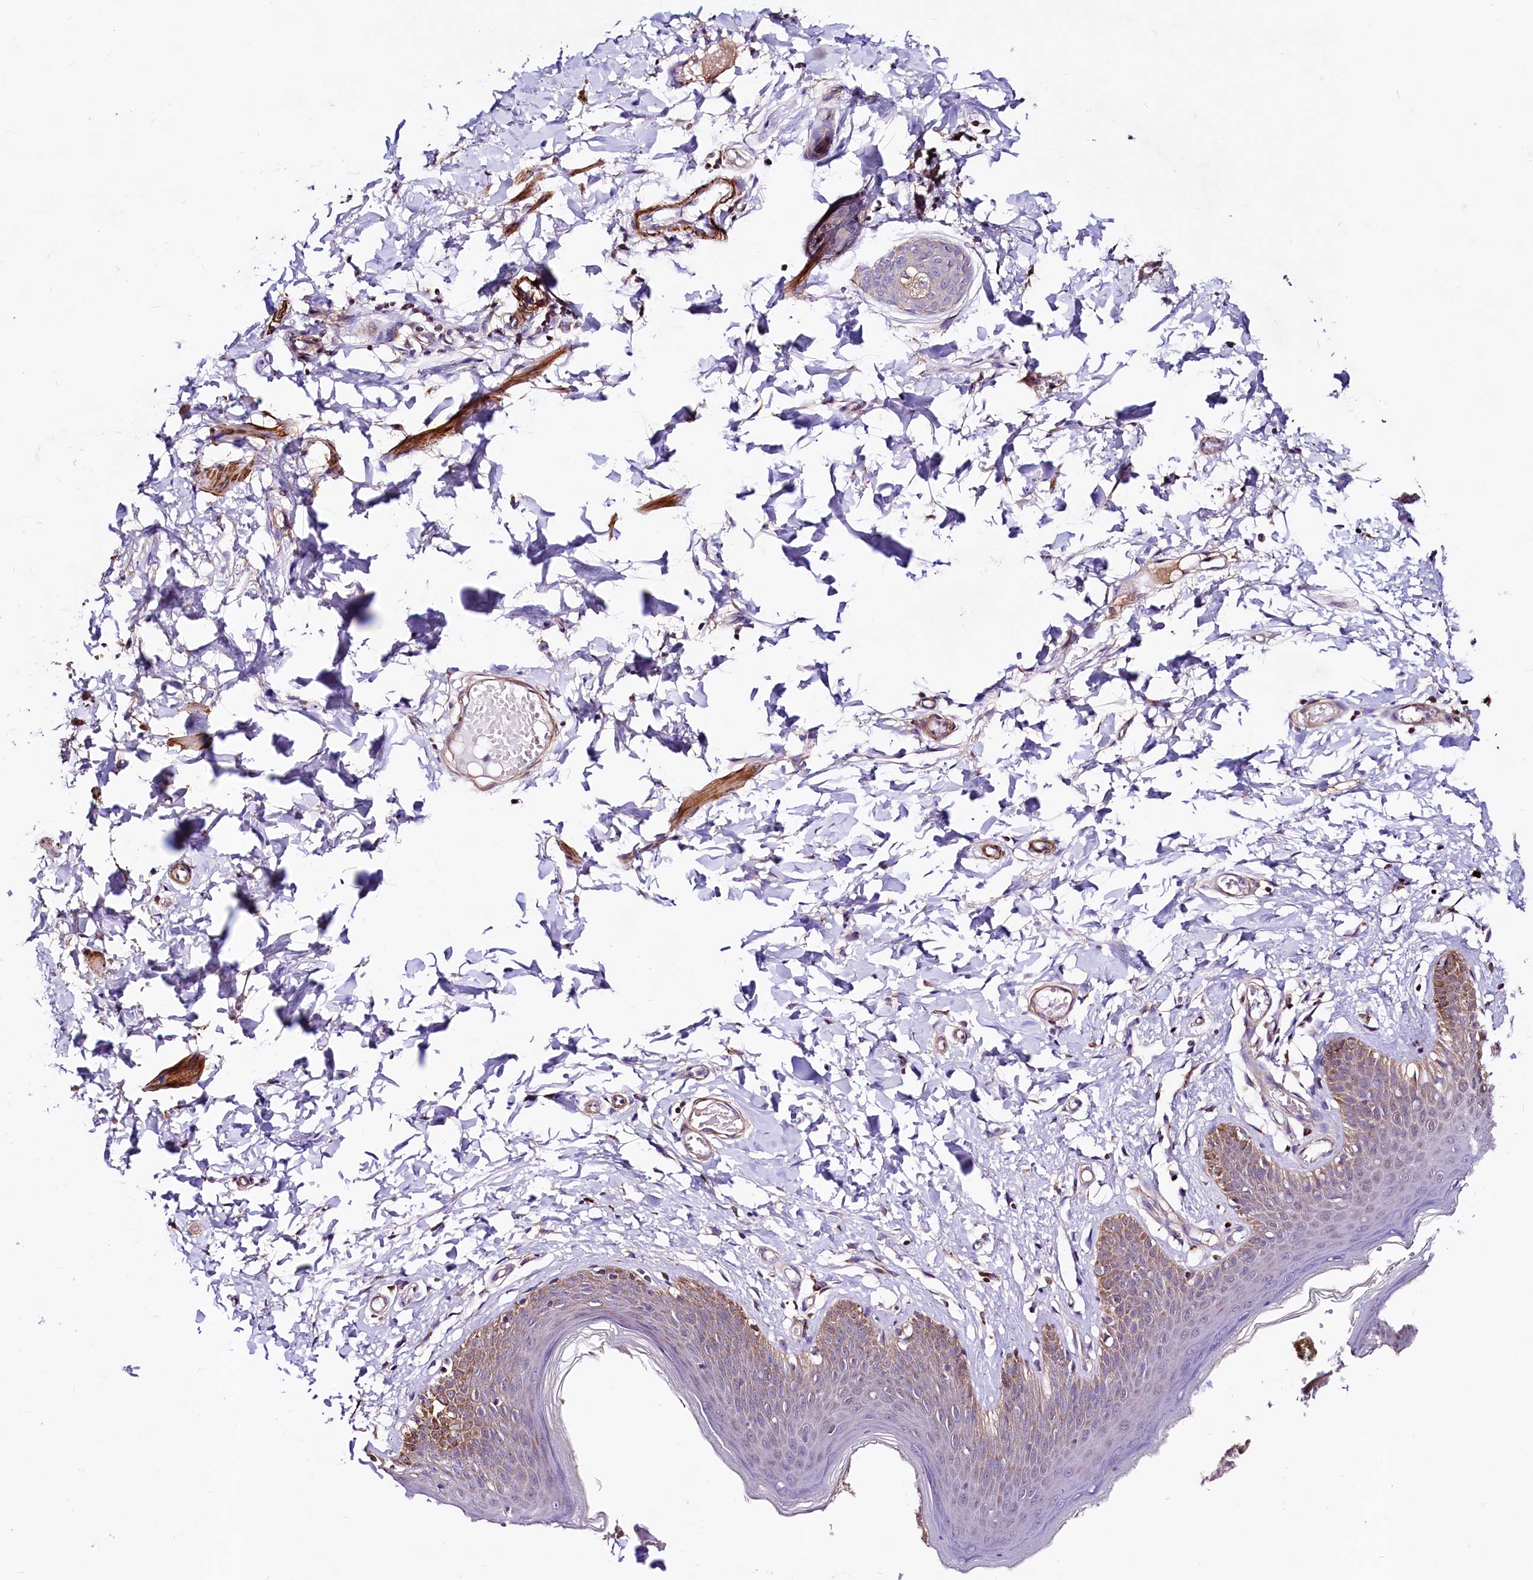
{"staining": {"intensity": "moderate", "quantity": "25%-75%", "location": "cytoplasmic/membranous"}, "tissue": "skin", "cell_type": "Epidermal cells", "image_type": "normal", "snomed": [{"axis": "morphology", "description": "Normal tissue, NOS"}, {"axis": "topography", "description": "Vulva"}], "caption": "Protein positivity by immunohistochemistry demonstrates moderate cytoplasmic/membranous expression in about 25%-75% of epidermal cells in benign skin. (DAB IHC, brown staining for protein, blue staining for nuclei).", "gene": "CIAO3", "patient": {"sex": "female", "age": 66}}